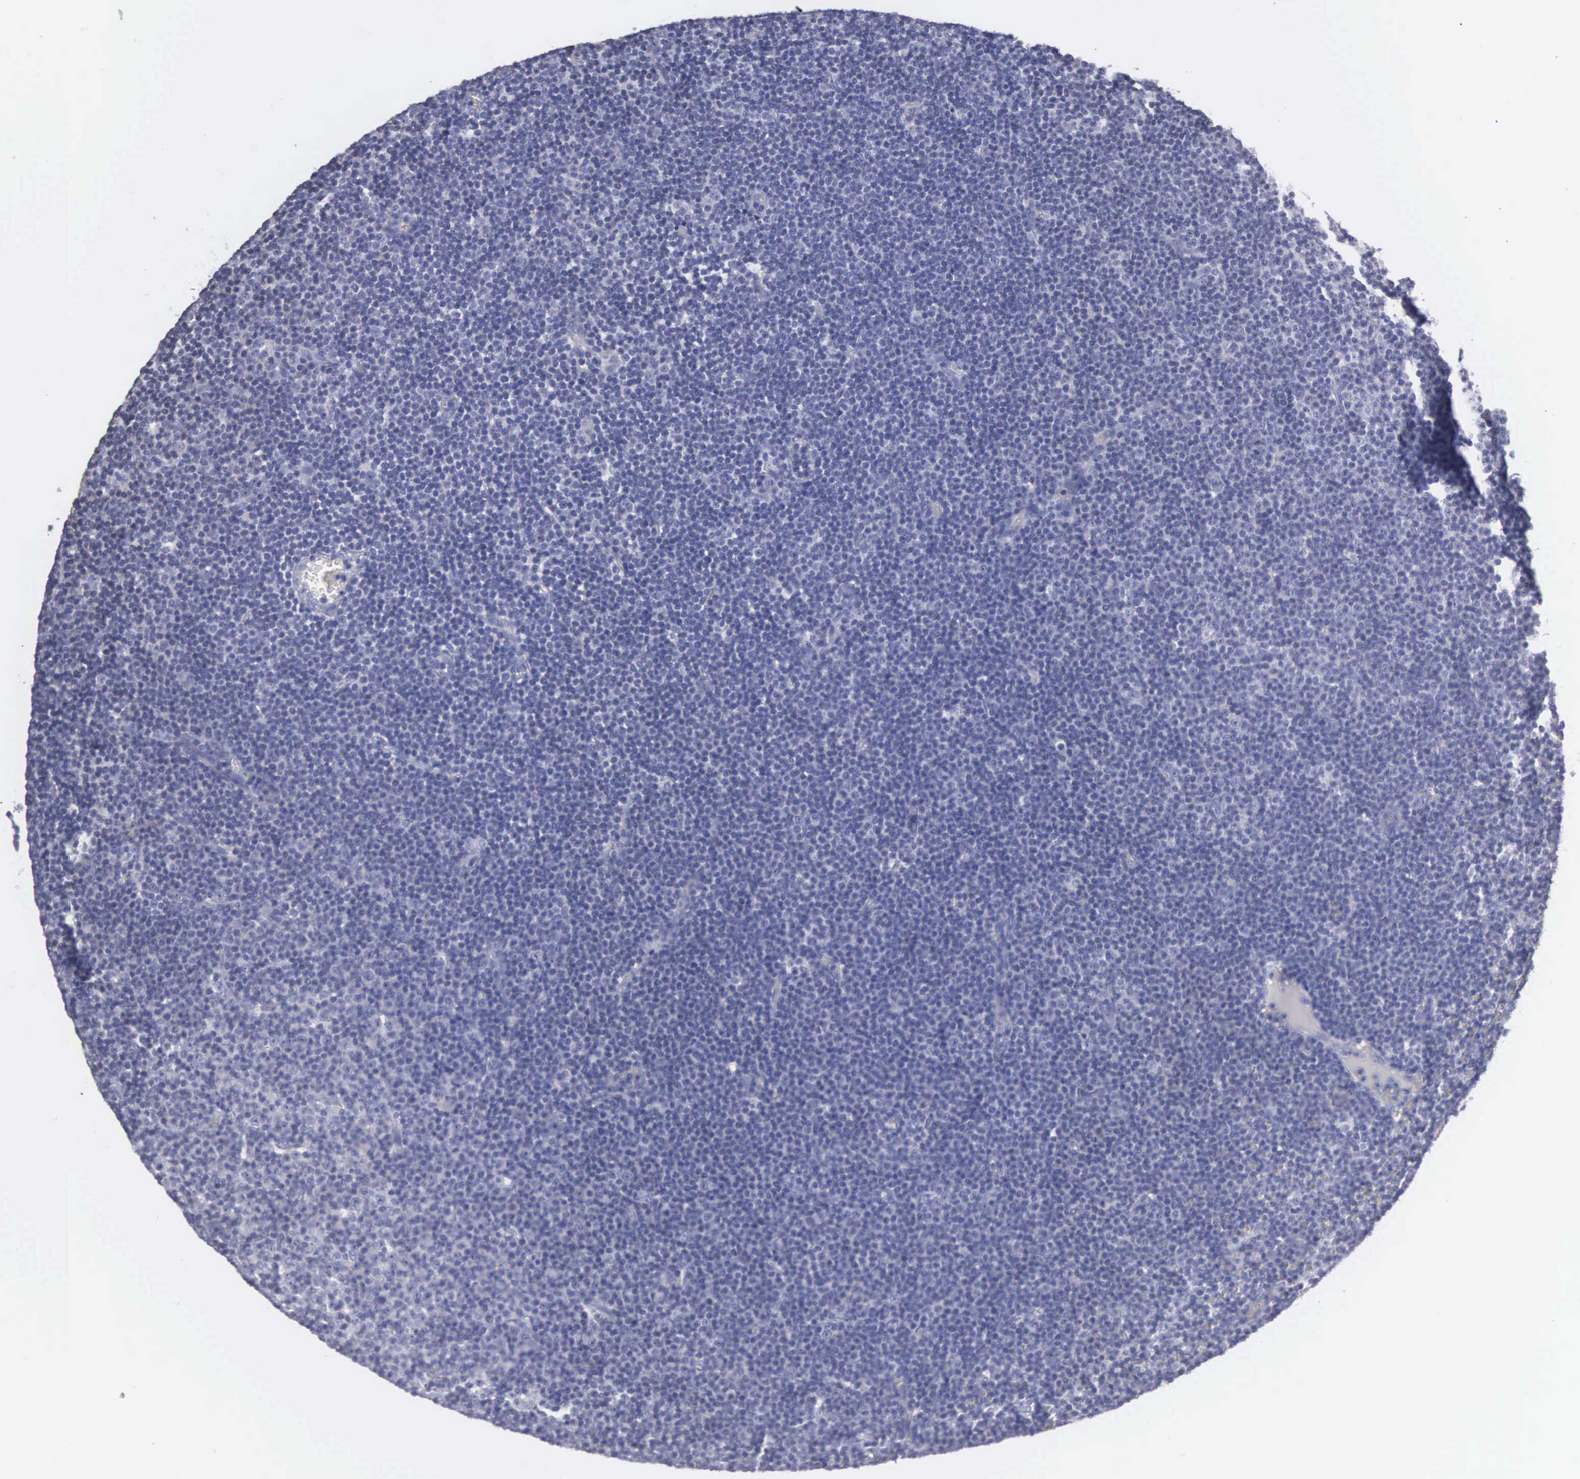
{"staining": {"intensity": "negative", "quantity": "none", "location": "none"}, "tissue": "lymphoma", "cell_type": "Tumor cells", "image_type": "cancer", "snomed": [{"axis": "morphology", "description": "Malignant lymphoma, non-Hodgkin's type, Low grade"}, {"axis": "topography", "description": "Lymph node"}], "caption": "This is an immunohistochemistry (IHC) photomicrograph of malignant lymphoma, non-Hodgkin's type (low-grade). There is no expression in tumor cells.", "gene": "ENO3", "patient": {"sex": "male", "age": 57}}